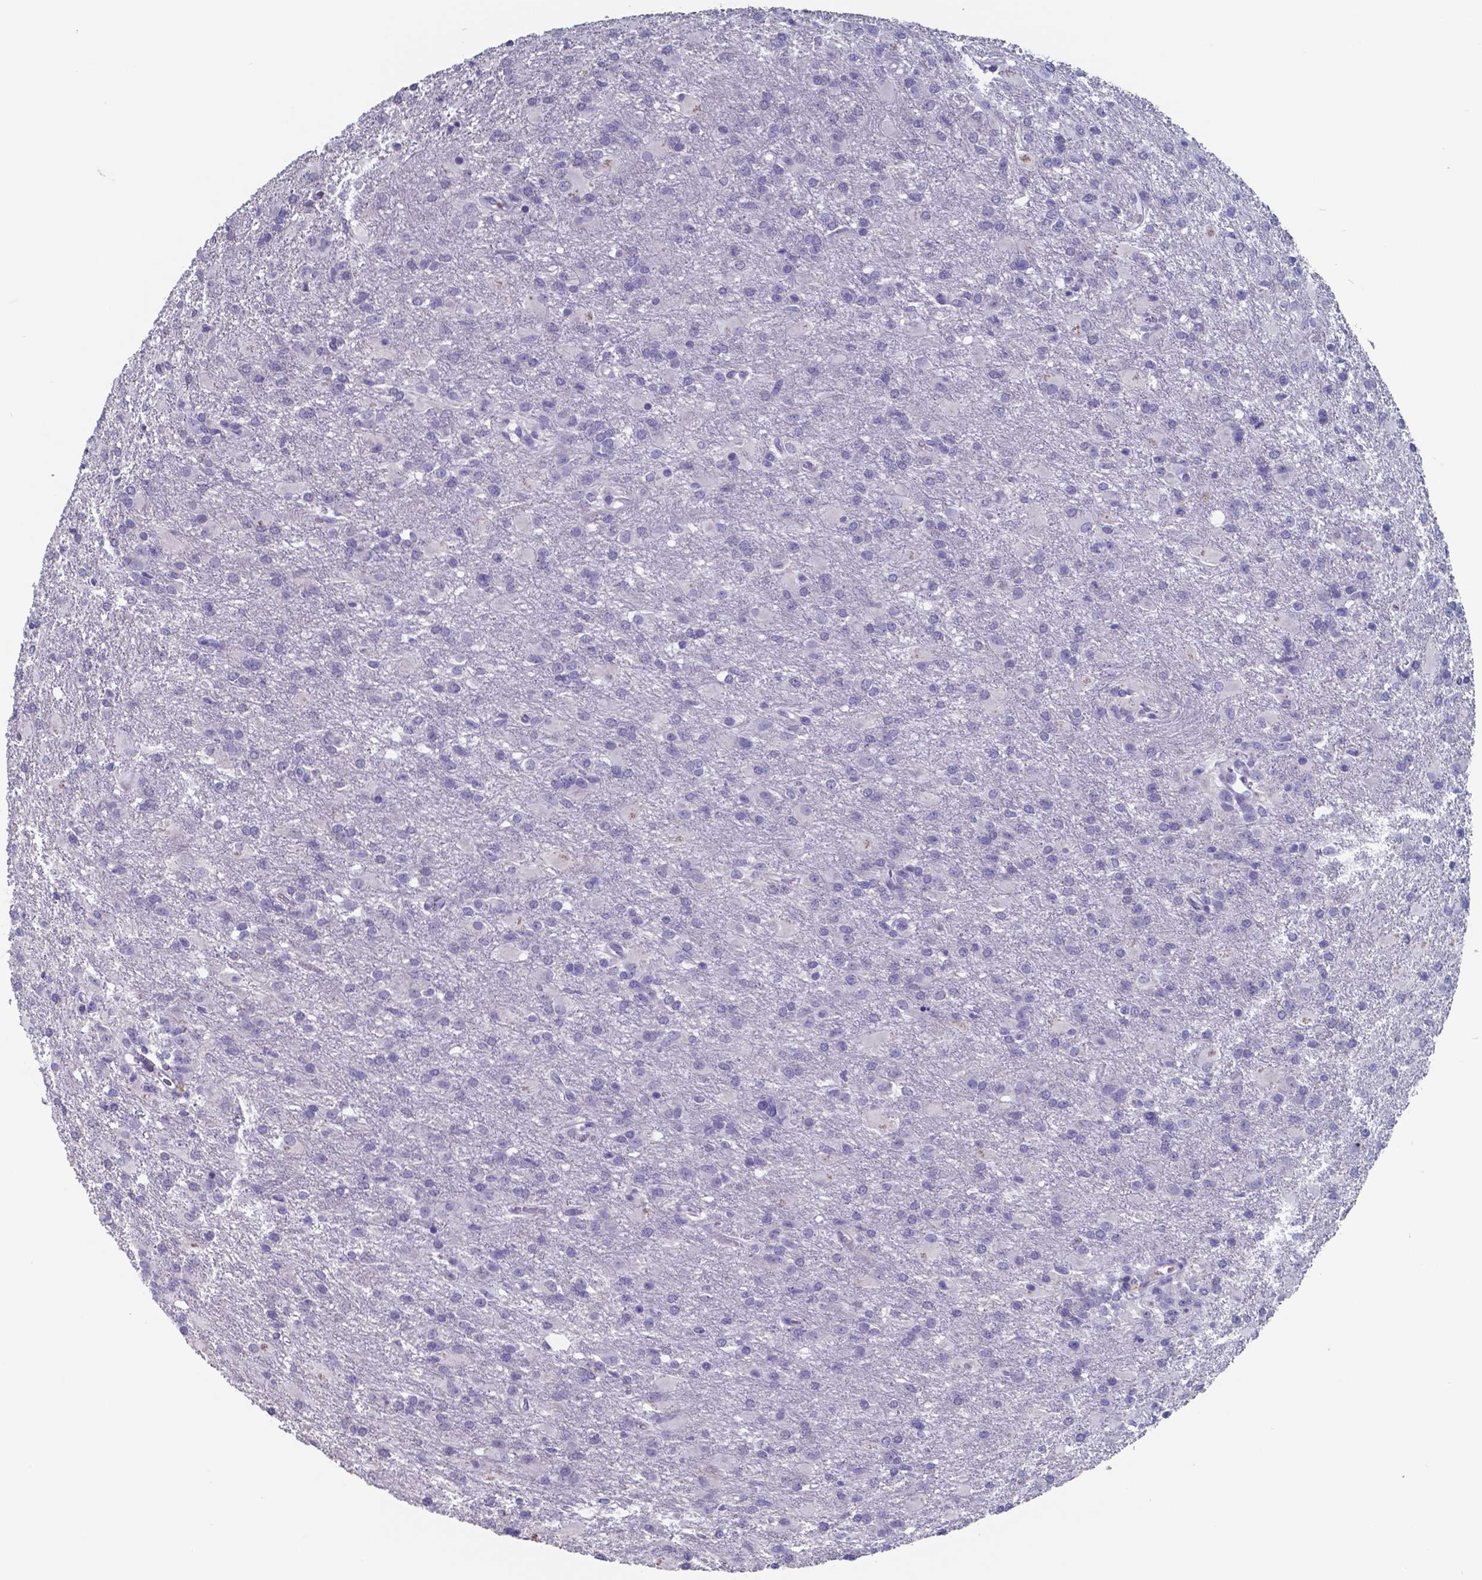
{"staining": {"intensity": "negative", "quantity": "none", "location": "none"}, "tissue": "glioma", "cell_type": "Tumor cells", "image_type": "cancer", "snomed": [{"axis": "morphology", "description": "Glioma, malignant, High grade"}, {"axis": "topography", "description": "Brain"}], "caption": "Immunohistochemical staining of glioma displays no significant staining in tumor cells. (DAB immunohistochemistry, high magnification).", "gene": "TTR", "patient": {"sex": "male", "age": 68}}